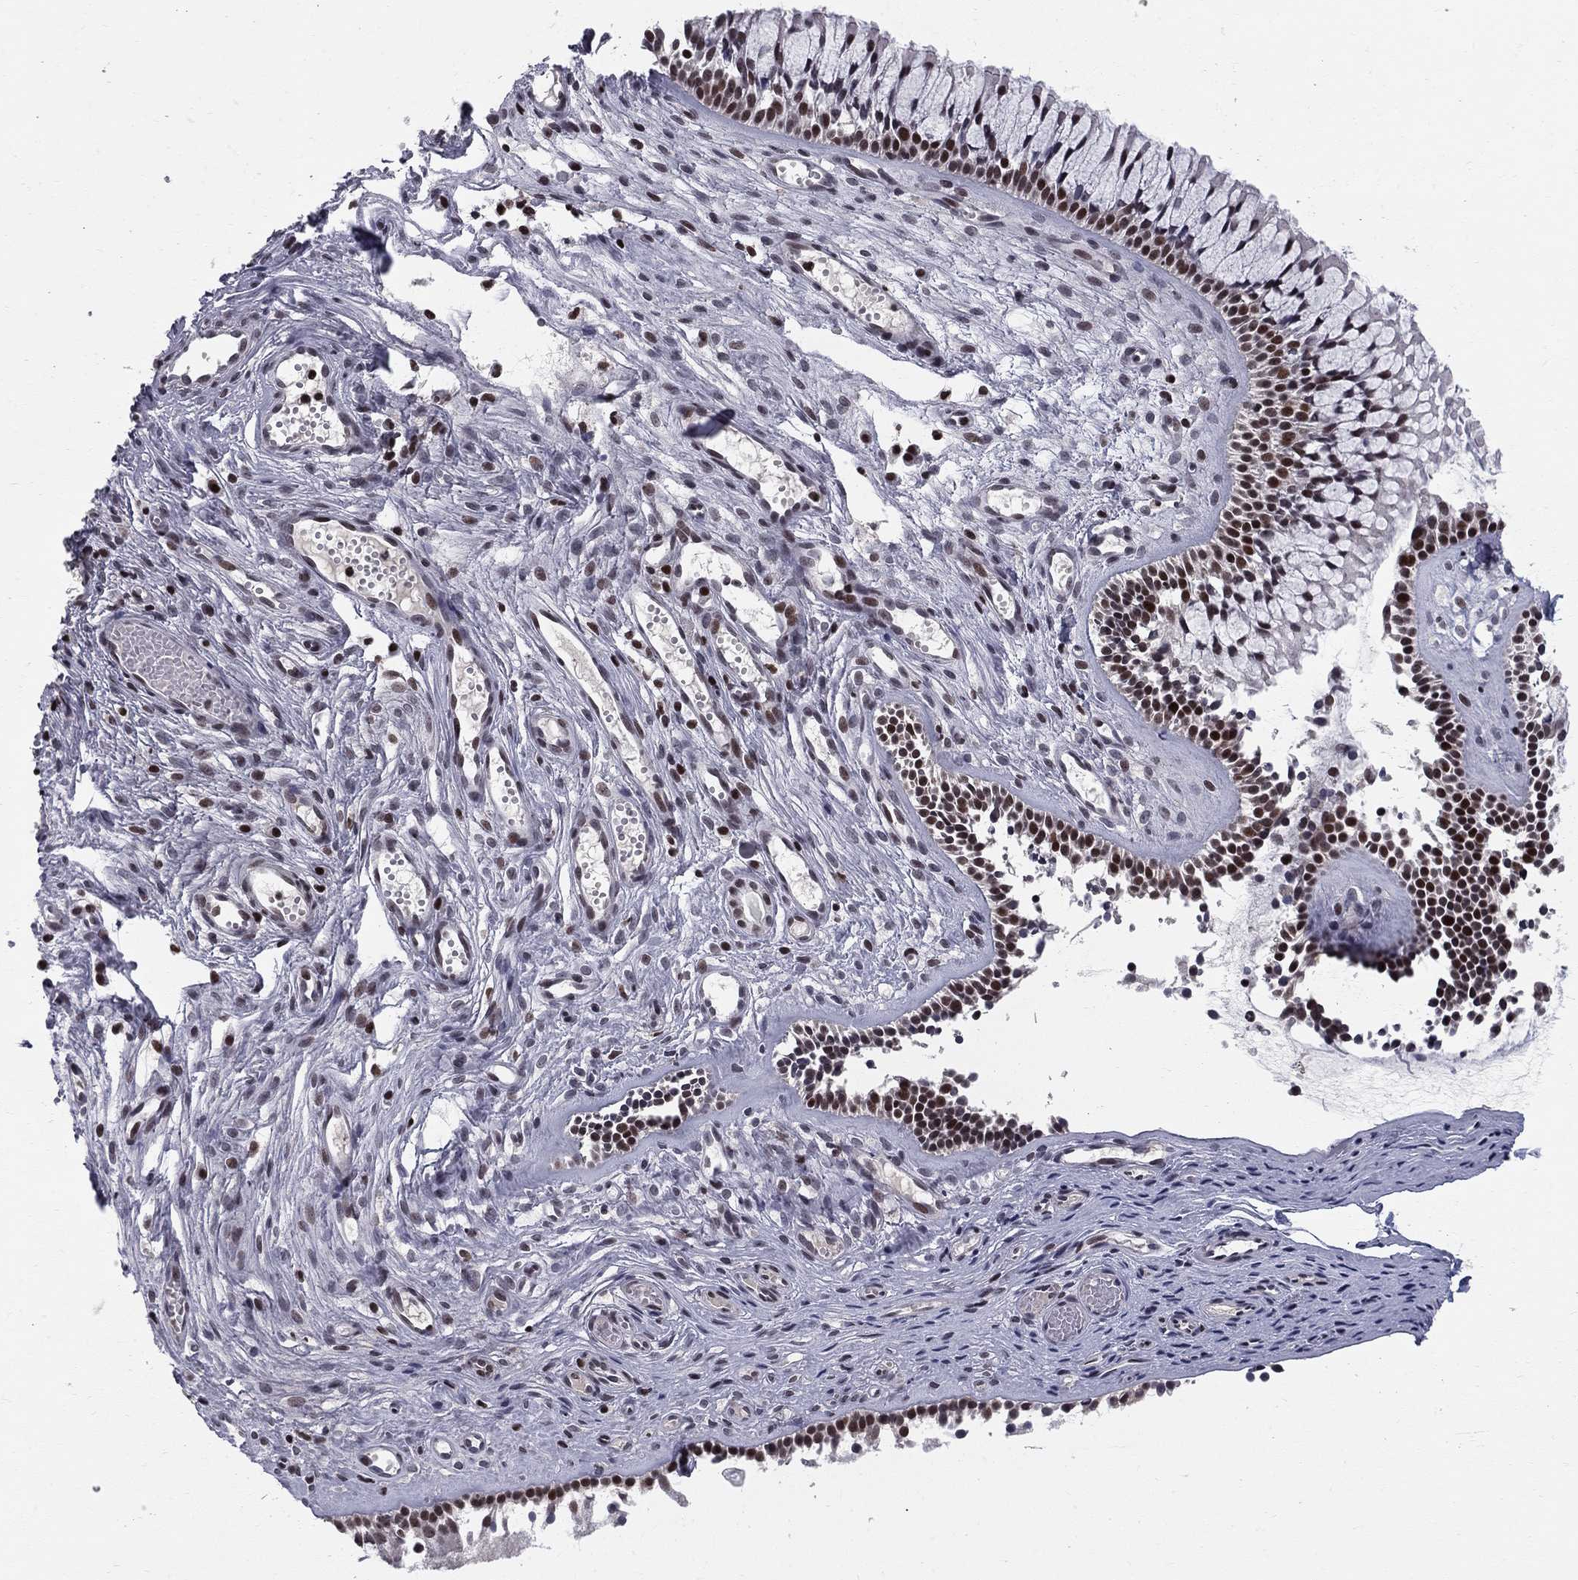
{"staining": {"intensity": "strong", "quantity": ">75%", "location": "nuclear"}, "tissue": "nasopharynx", "cell_type": "Respiratory epithelial cells", "image_type": "normal", "snomed": [{"axis": "morphology", "description": "Normal tissue, NOS"}, {"axis": "topography", "description": "Nasopharynx"}], "caption": "The photomicrograph demonstrates immunohistochemical staining of unremarkable nasopharynx. There is strong nuclear positivity is seen in approximately >75% of respiratory epithelial cells. The staining was performed using DAB (3,3'-diaminobenzidine), with brown indicating positive protein expression. Nuclei are stained blue with hematoxylin.", "gene": "RNASEH2C", "patient": {"sex": "male", "age": 51}}